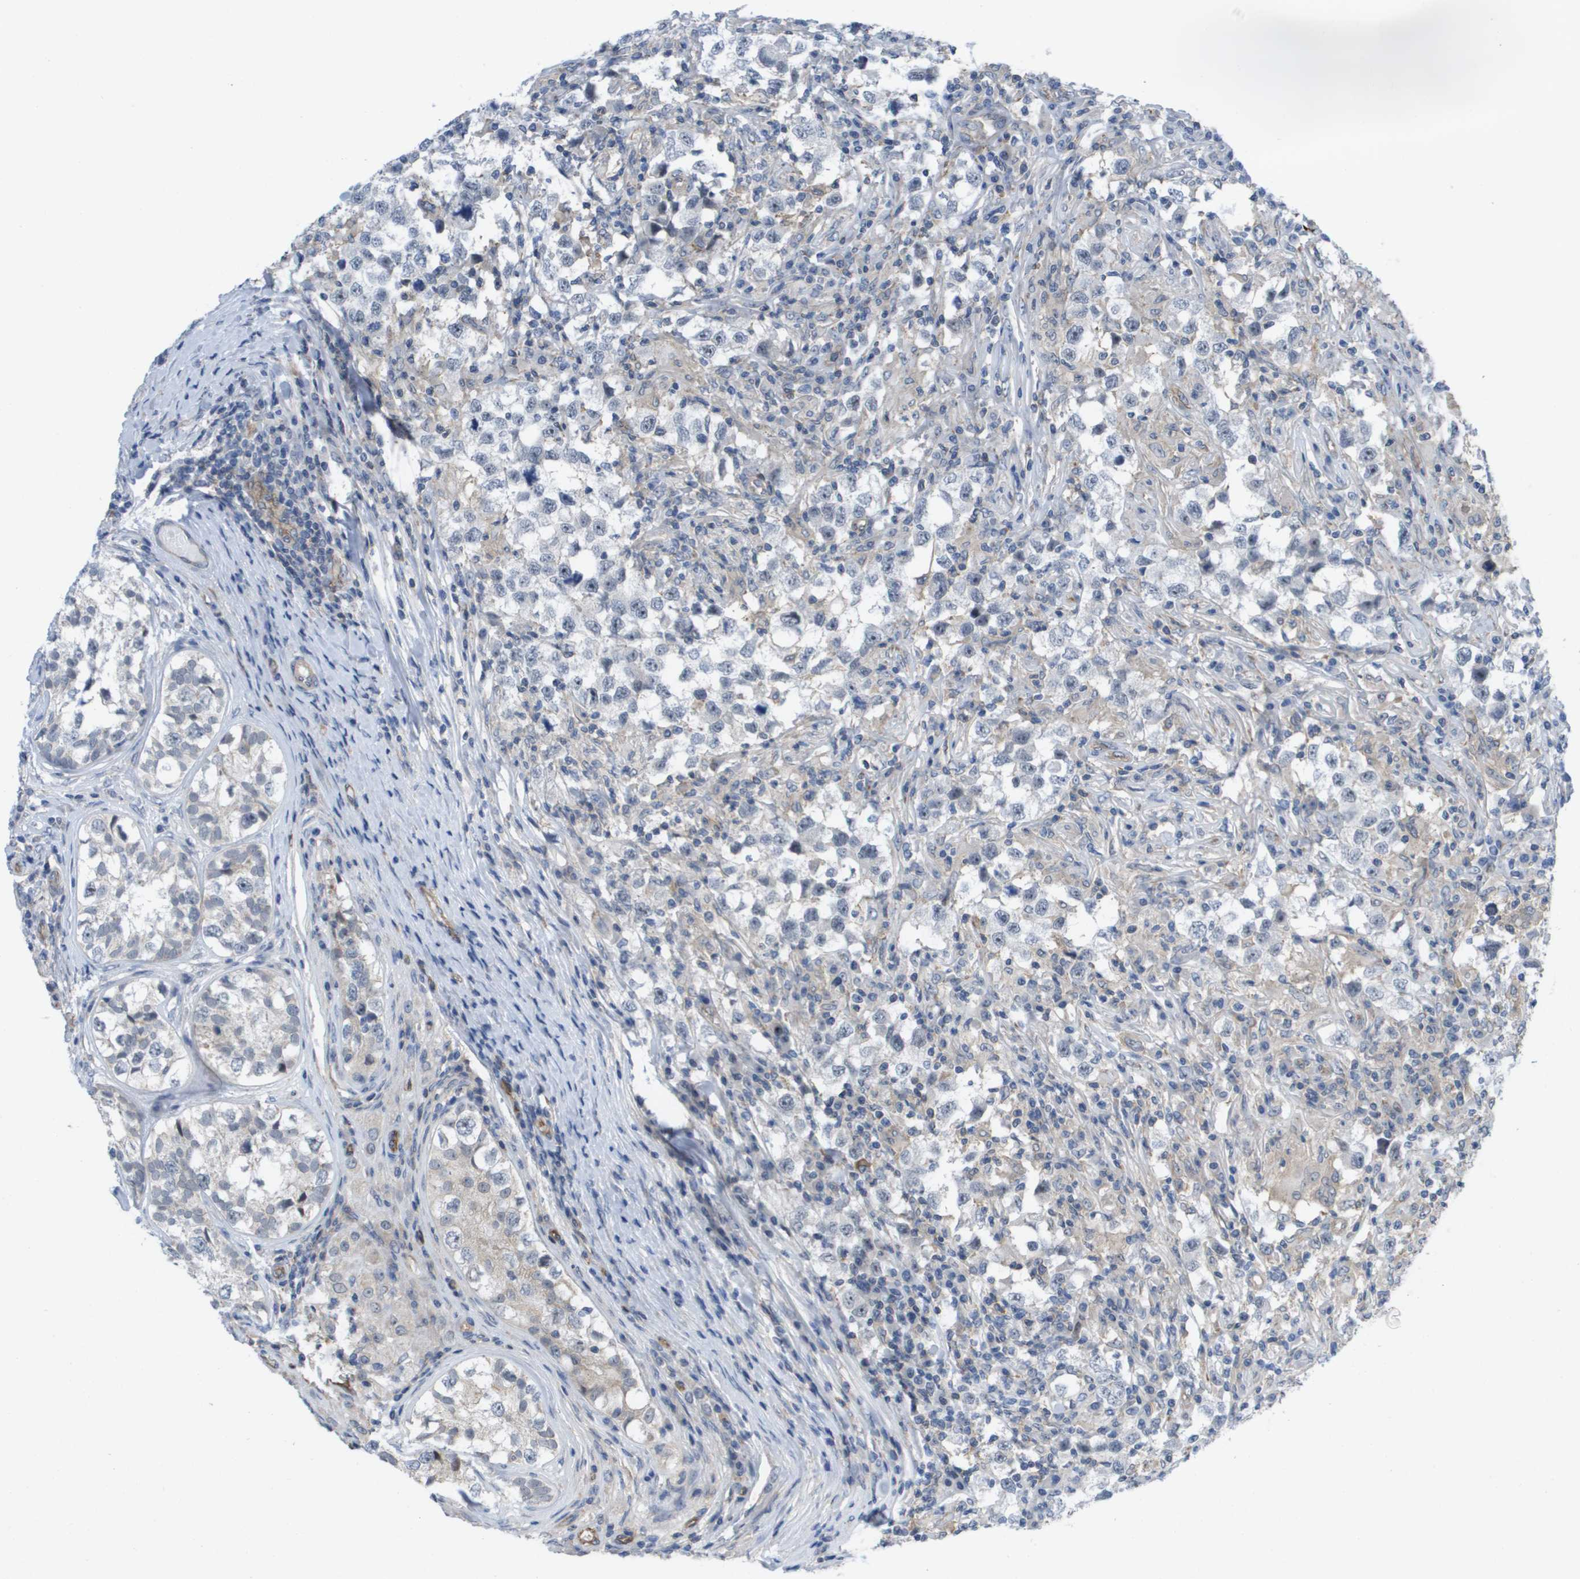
{"staining": {"intensity": "negative", "quantity": "none", "location": "none"}, "tissue": "testis cancer", "cell_type": "Tumor cells", "image_type": "cancer", "snomed": [{"axis": "morphology", "description": "Carcinoma, Embryonal, NOS"}, {"axis": "topography", "description": "Testis"}], "caption": "Immunohistochemical staining of embryonal carcinoma (testis) displays no significant staining in tumor cells. (DAB immunohistochemistry, high magnification).", "gene": "MTARC2", "patient": {"sex": "male", "age": 21}}